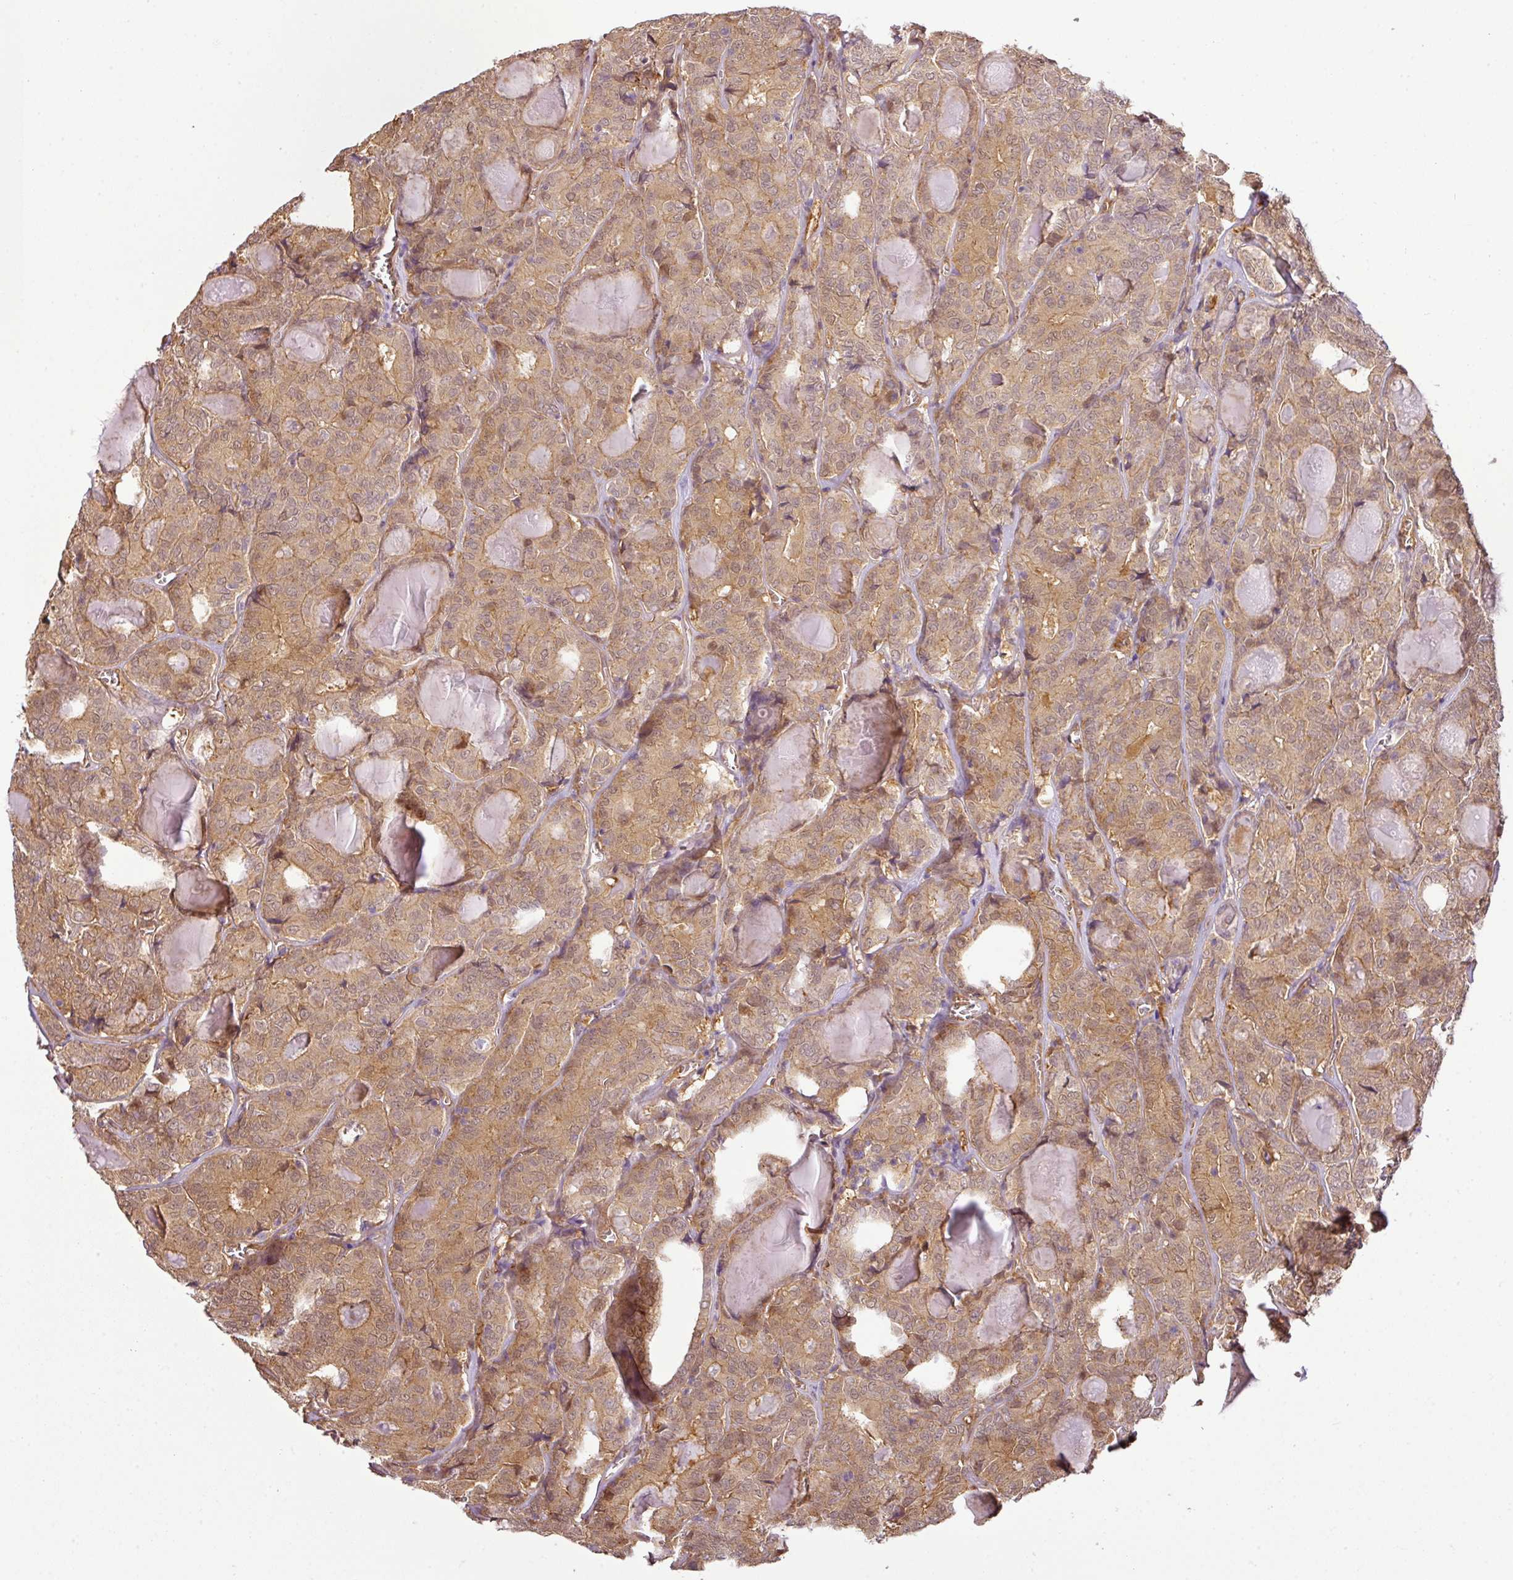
{"staining": {"intensity": "moderate", "quantity": ">75%", "location": "cytoplasmic/membranous,nuclear"}, "tissue": "thyroid cancer", "cell_type": "Tumor cells", "image_type": "cancer", "snomed": [{"axis": "morphology", "description": "Papillary adenocarcinoma, NOS"}, {"axis": "topography", "description": "Thyroid gland"}], "caption": "An image of human thyroid papillary adenocarcinoma stained for a protein demonstrates moderate cytoplasmic/membranous and nuclear brown staining in tumor cells.", "gene": "ANKRD18A", "patient": {"sex": "female", "age": 72}}